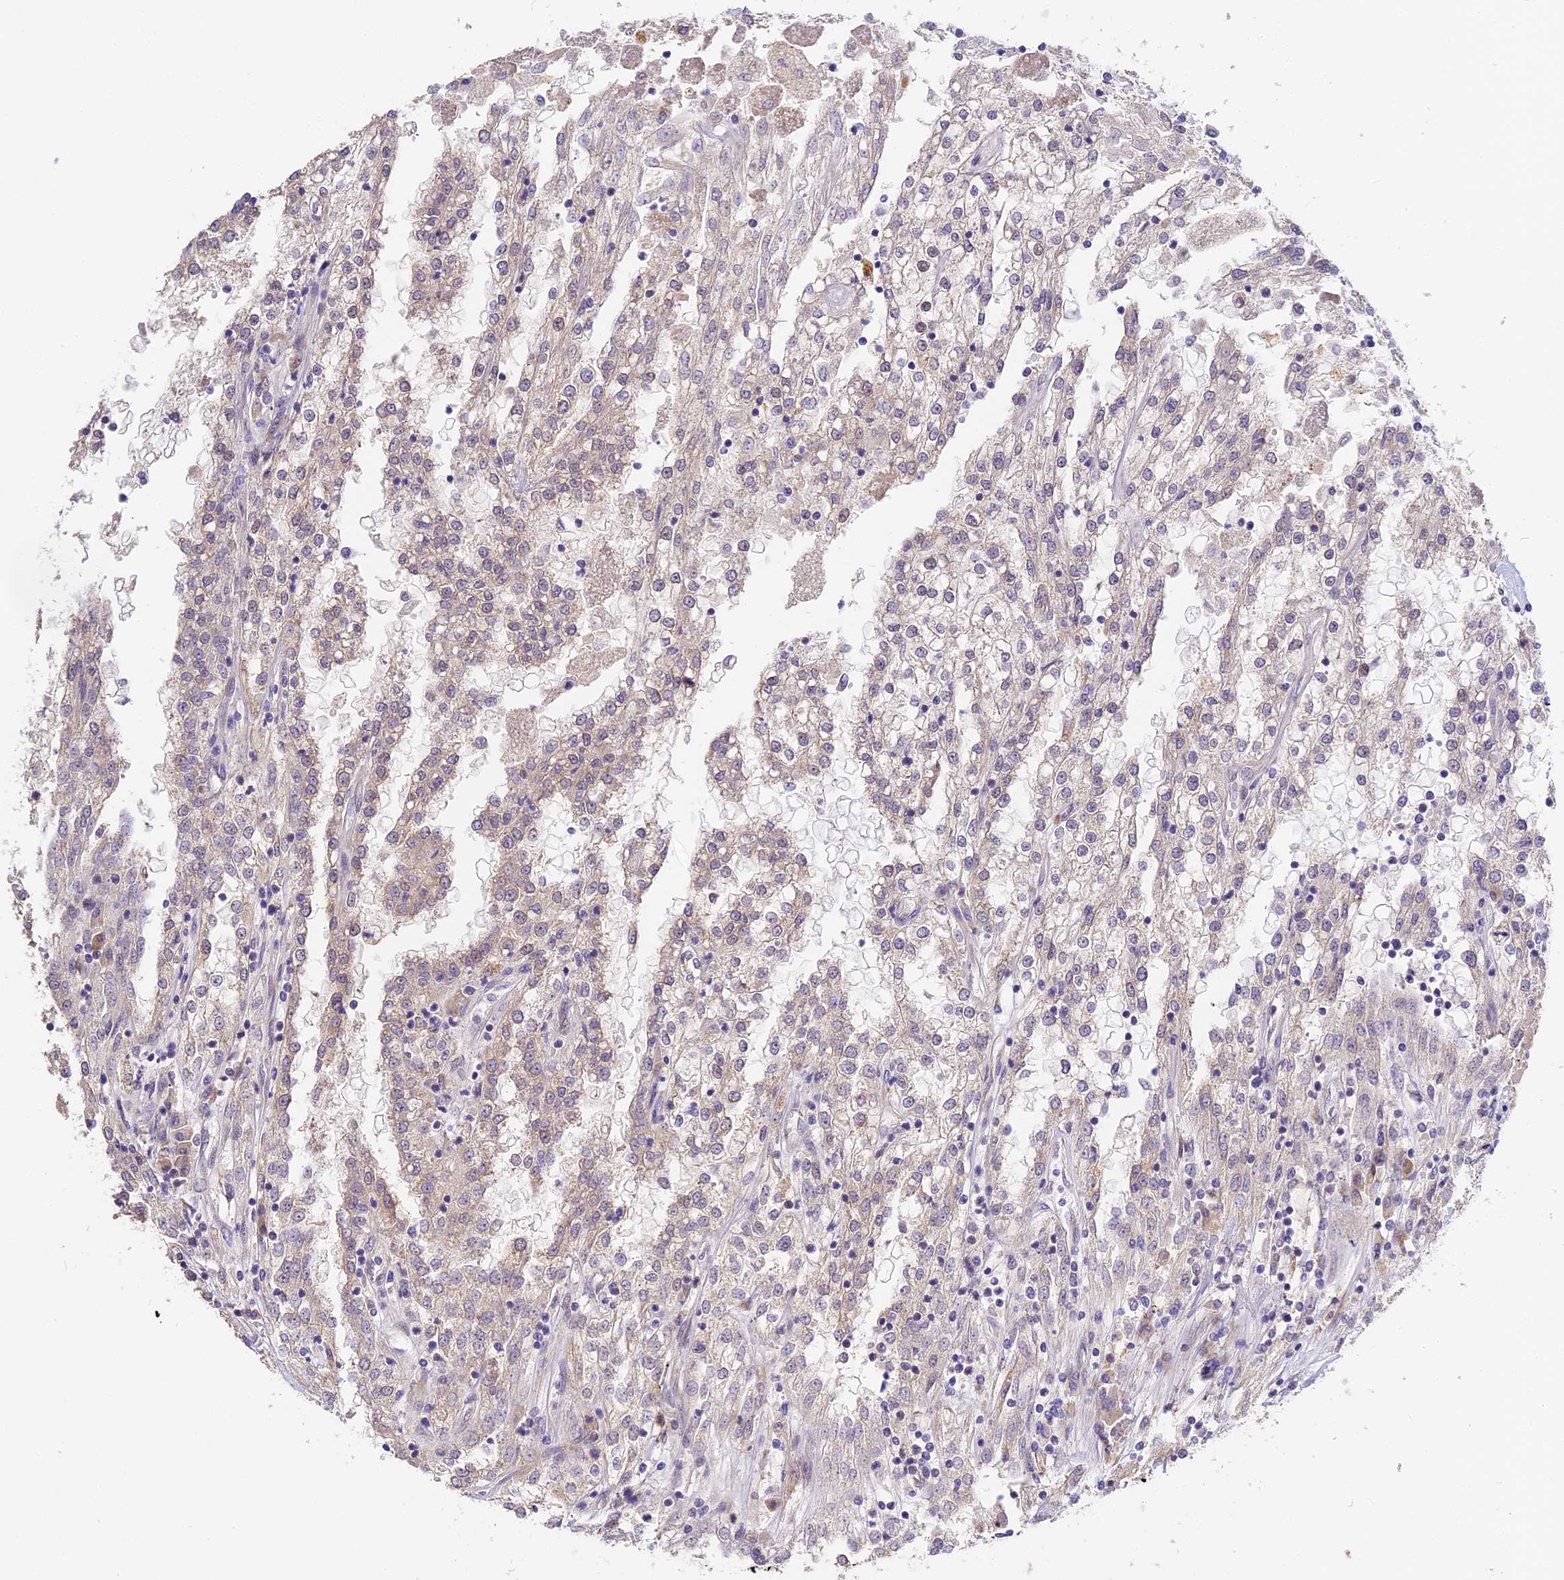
{"staining": {"intensity": "weak", "quantity": "<25%", "location": "cytoplasmic/membranous"}, "tissue": "renal cancer", "cell_type": "Tumor cells", "image_type": "cancer", "snomed": [{"axis": "morphology", "description": "Adenocarcinoma, NOS"}, {"axis": "topography", "description": "Kidney"}], "caption": "Protein analysis of renal cancer (adenocarcinoma) demonstrates no significant expression in tumor cells.", "gene": "BSCL2", "patient": {"sex": "female", "age": 52}}